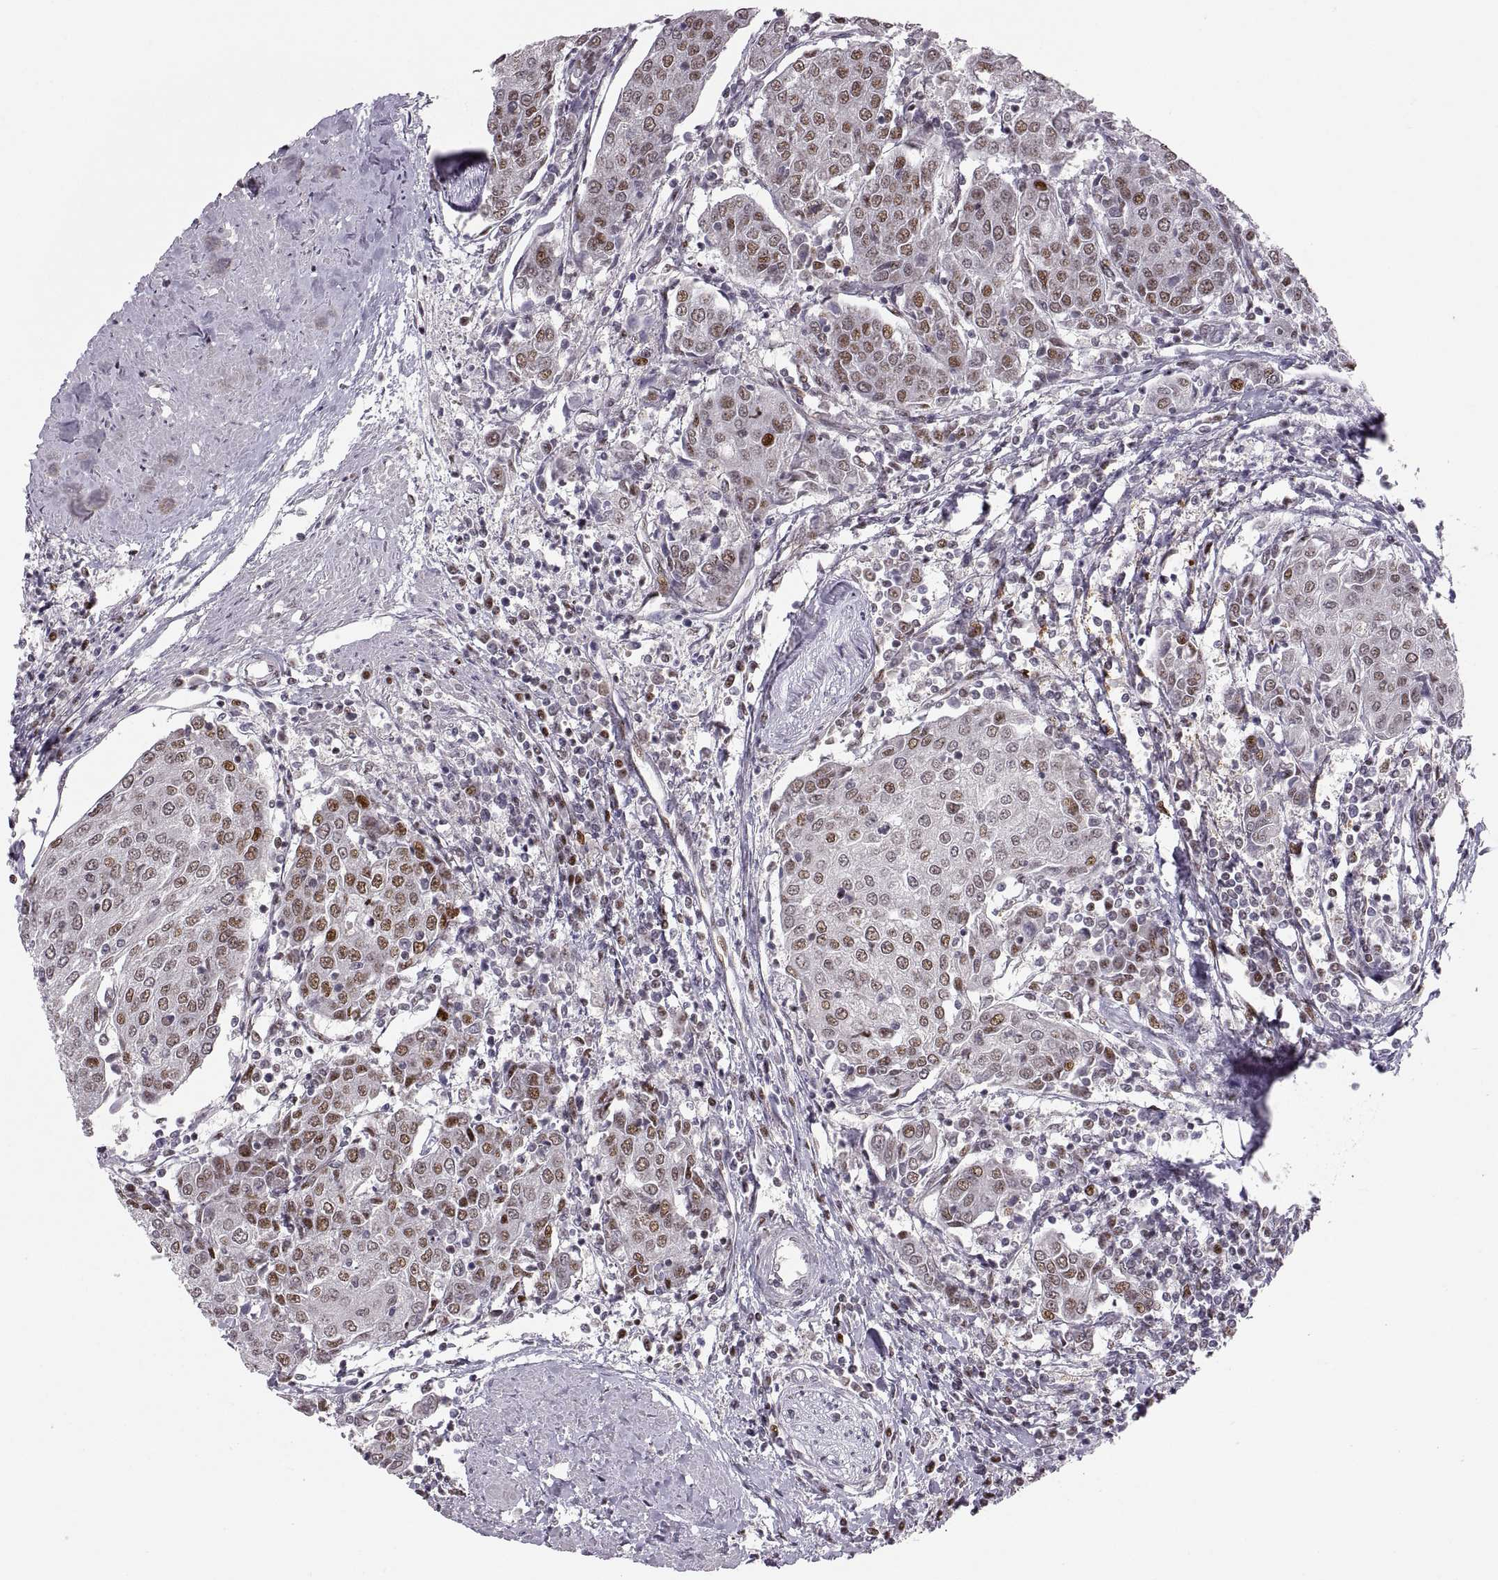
{"staining": {"intensity": "strong", "quantity": "25%-75%", "location": "nuclear"}, "tissue": "urothelial cancer", "cell_type": "Tumor cells", "image_type": "cancer", "snomed": [{"axis": "morphology", "description": "Urothelial carcinoma, High grade"}, {"axis": "topography", "description": "Urinary bladder"}], "caption": "Protein analysis of urothelial cancer tissue displays strong nuclear staining in approximately 25%-75% of tumor cells.", "gene": "SNAI1", "patient": {"sex": "female", "age": 85}}